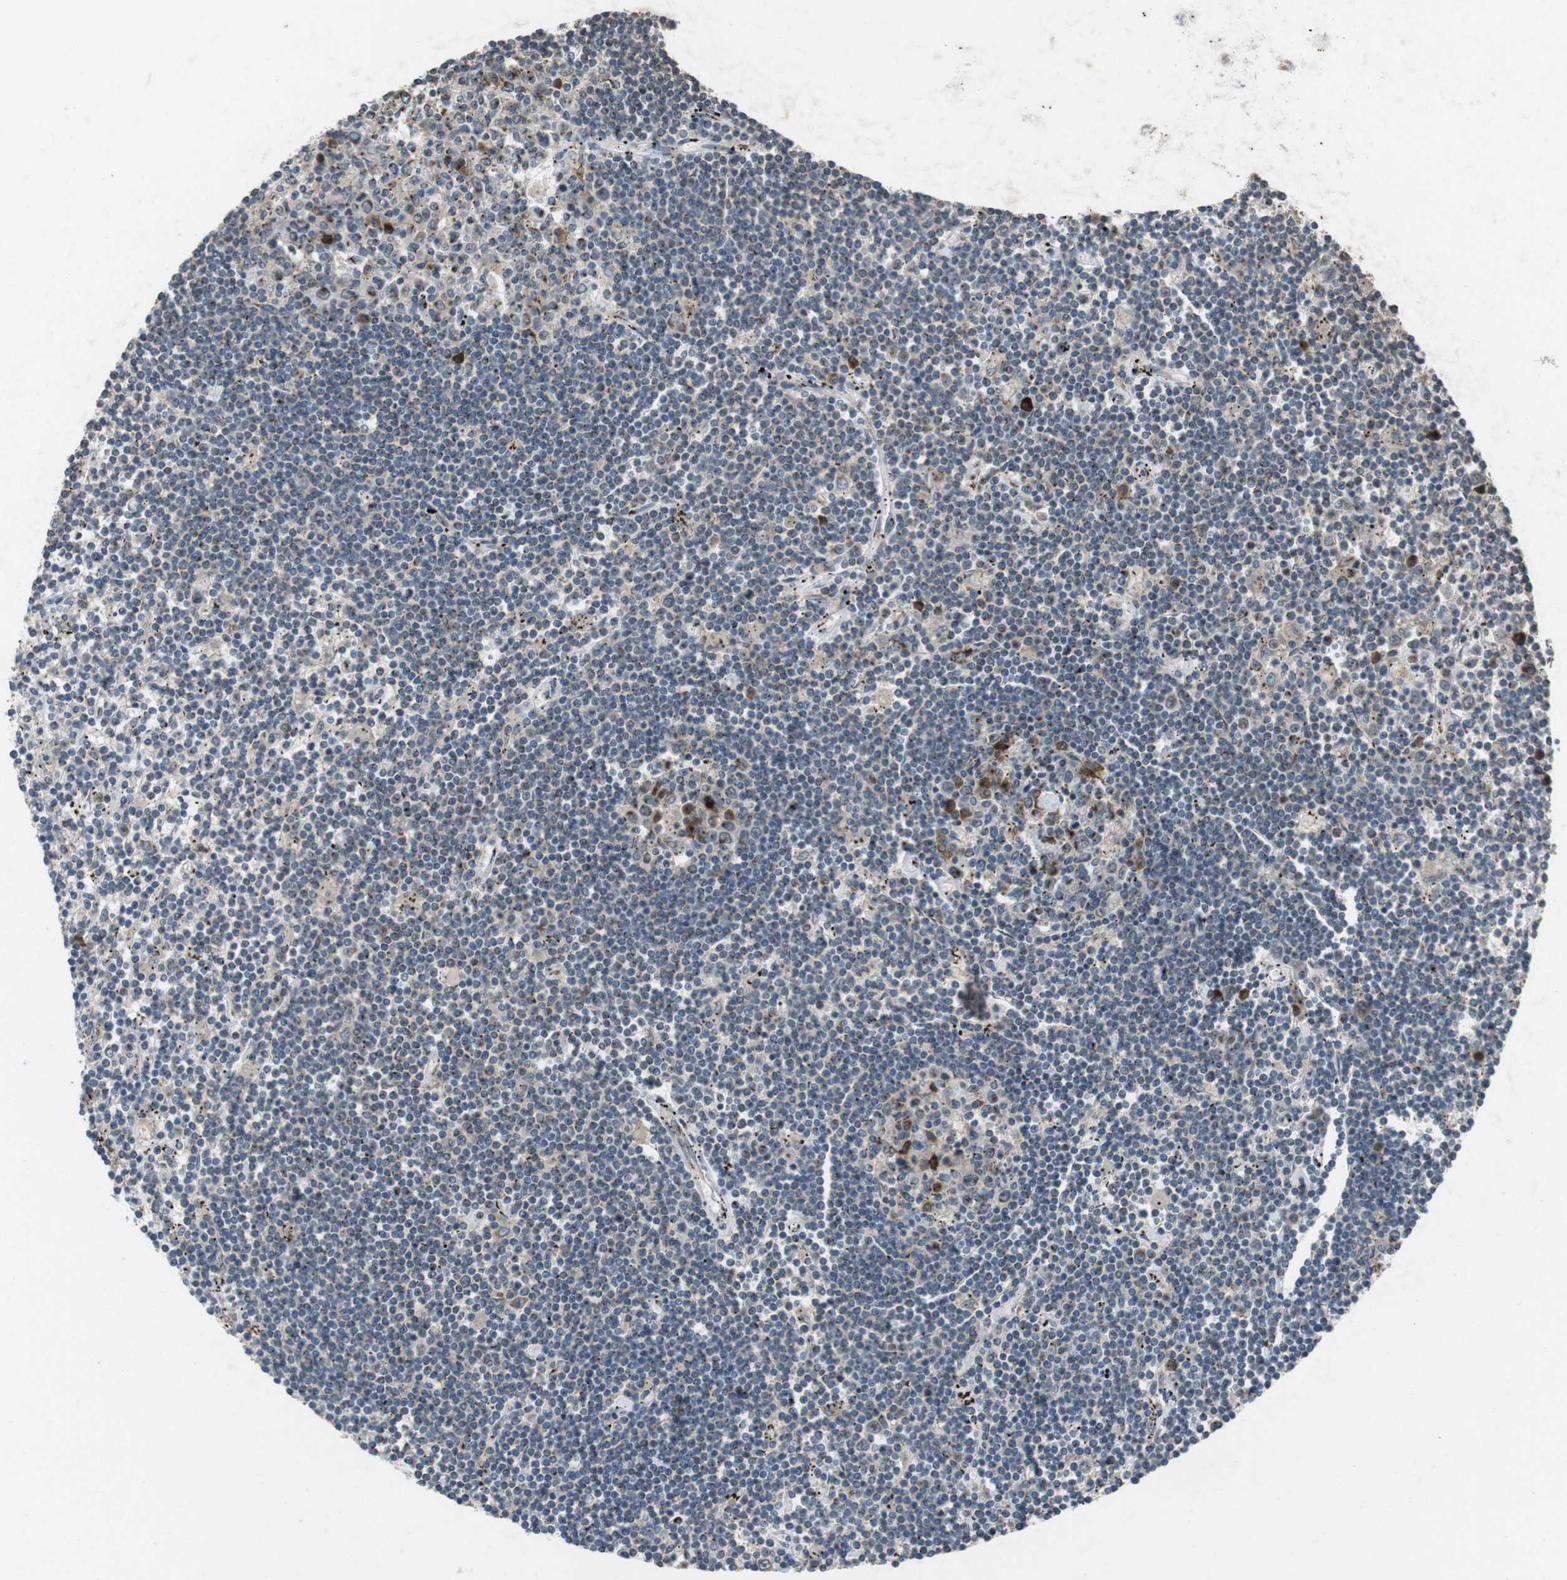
{"staining": {"intensity": "moderate", "quantity": "<25%", "location": "cytoplasmic/membranous"}, "tissue": "lymphoma", "cell_type": "Tumor cells", "image_type": "cancer", "snomed": [{"axis": "morphology", "description": "Malignant lymphoma, non-Hodgkin's type, Low grade"}, {"axis": "topography", "description": "Spleen"}], "caption": "High-magnification brightfield microscopy of low-grade malignant lymphoma, non-Hodgkin's type stained with DAB (3,3'-diaminobenzidine) (brown) and counterstained with hematoxylin (blue). tumor cells exhibit moderate cytoplasmic/membranous staining is appreciated in approximately<25% of cells.", "gene": "ZFPL1", "patient": {"sex": "male", "age": 76}}